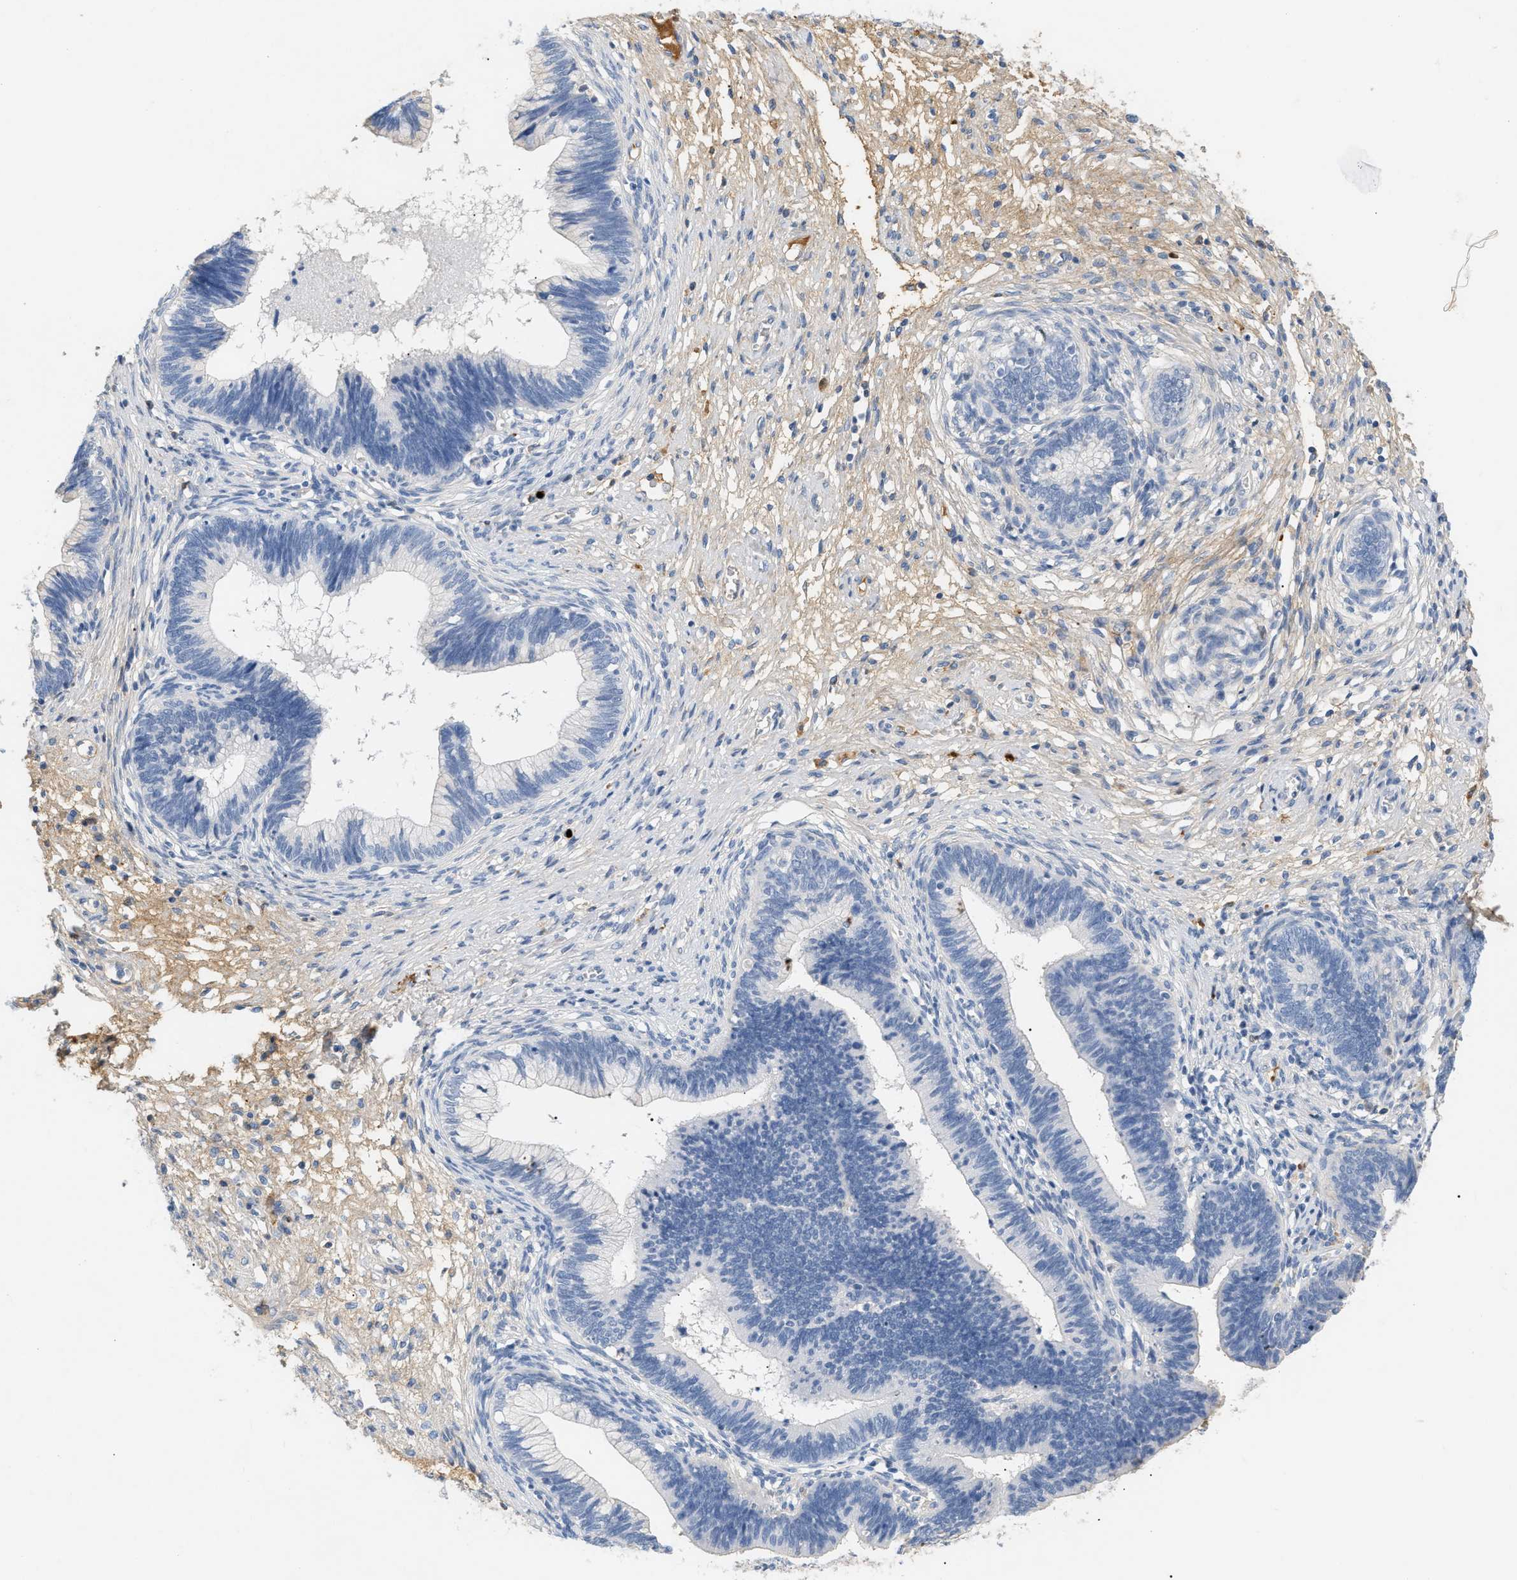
{"staining": {"intensity": "negative", "quantity": "none", "location": "none"}, "tissue": "cervical cancer", "cell_type": "Tumor cells", "image_type": "cancer", "snomed": [{"axis": "morphology", "description": "Adenocarcinoma, NOS"}, {"axis": "topography", "description": "Cervix"}], "caption": "The IHC histopathology image has no significant positivity in tumor cells of cervical cancer tissue. (Brightfield microscopy of DAB (3,3'-diaminobenzidine) immunohistochemistry at high magnification).", "gene": "CFH", "patient": {"sex": "female", "age": 44}}